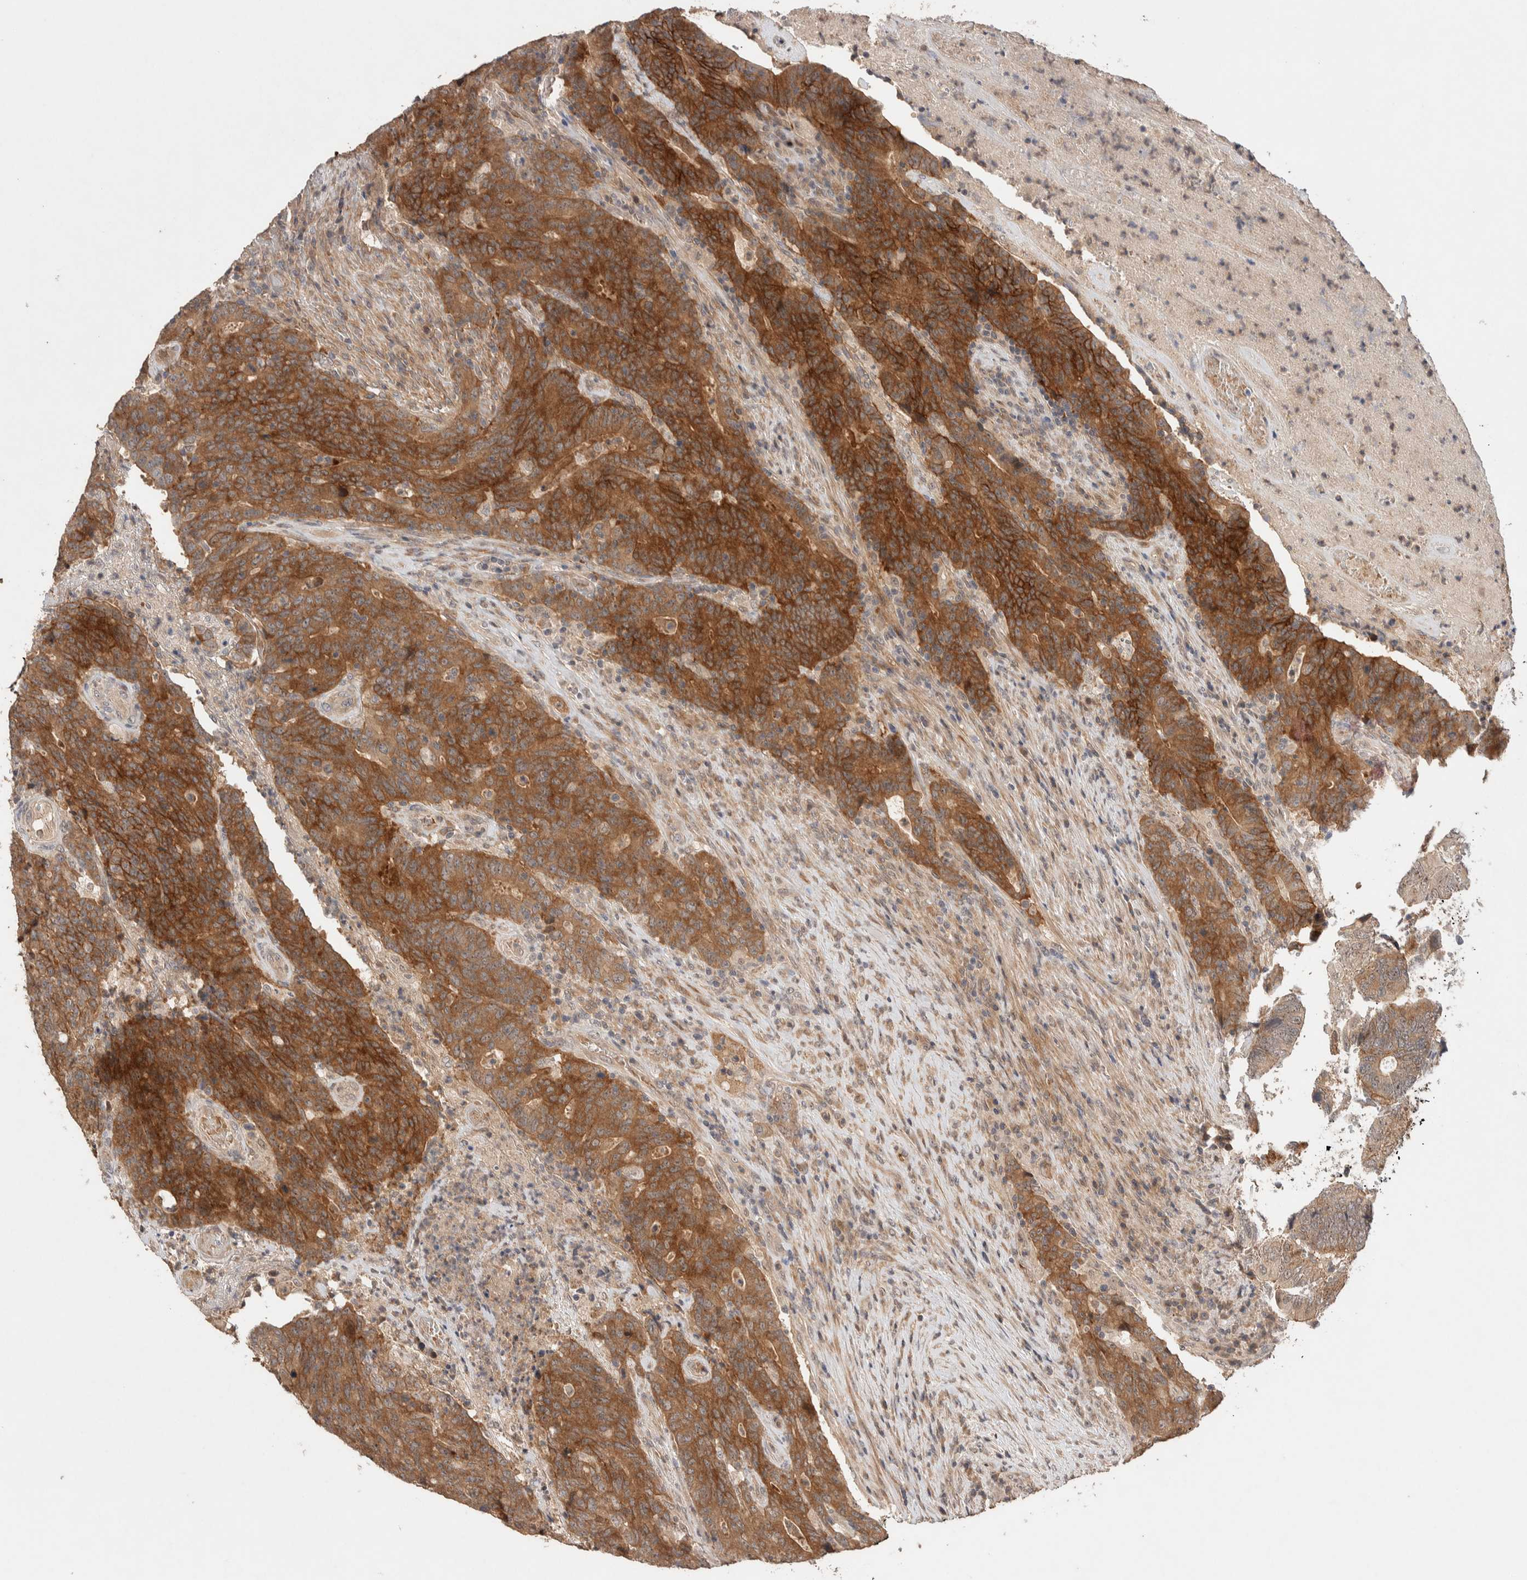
{"staining": {"intensity": "moderate", "quantity": ">75%", "location": "cytoplasmic/membranous"}, "tissue": "colorectal cancer", "cell_type": "Tumor cells", "image_type": "cancer", "snomed": [{"axis": "morphology", "description": "Normal tissue, NOS"}, {"axis": "morphology", "description": "Adenocarcinoma, NOS"}, {"axis": "topography", "description": "Colon"}], "caption": "Protein expression analysis of human colorectal adenocarcinoma reveals moderate cytoplasmic/membranous positivity in approximately >75% of tumor cells.", "gene": "CASK", "patient": {"sex": "female", "age": 75}}